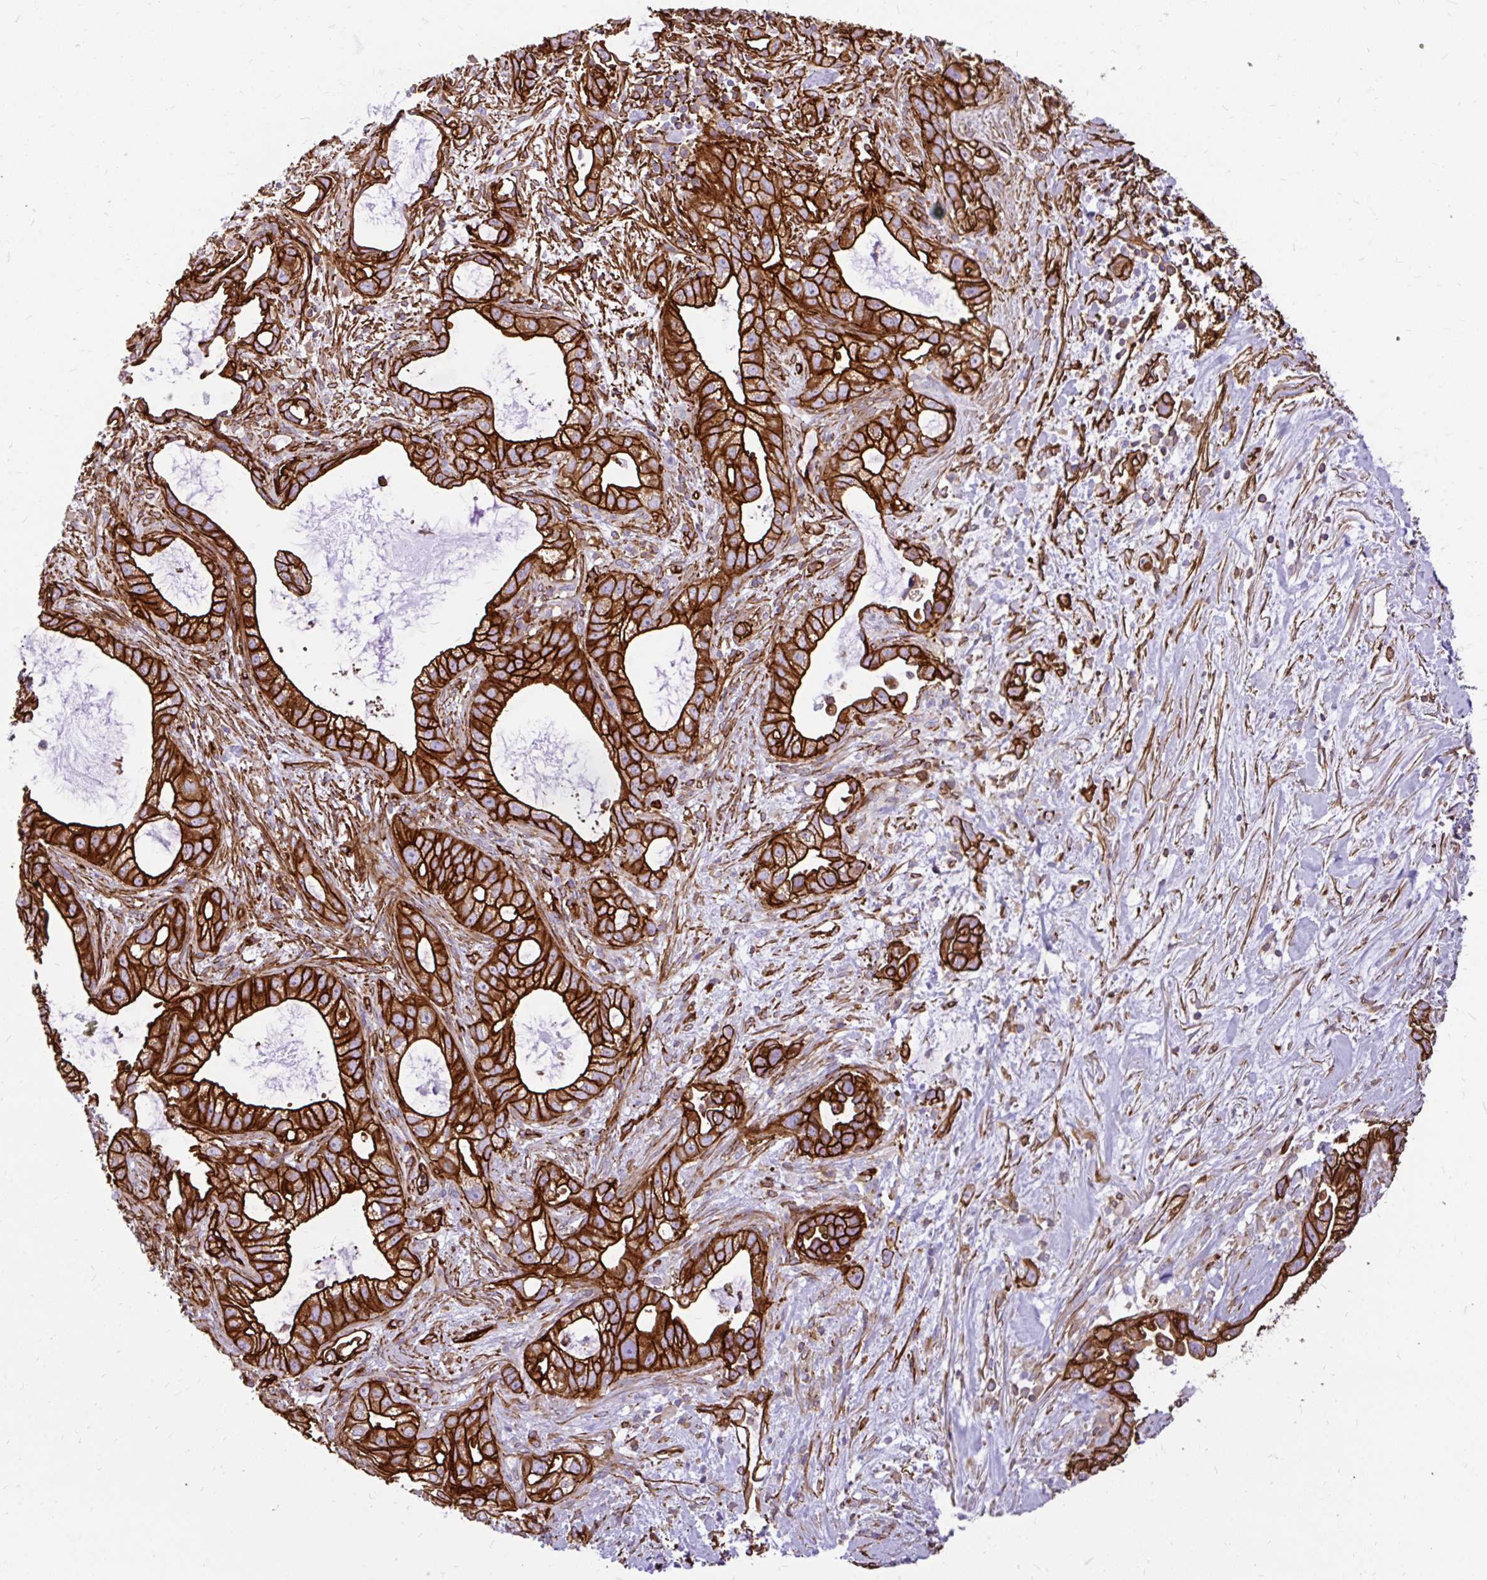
{"staining": {"intensity": "strong", "quantity": ">75%", "location": "cytoplasmic/membranous"}, "tissue": "pancreatic cancer", "cell_type": "Tumor cells", "image_type": "cancer", "snomed": [{"axis": "morphology", "description": "Adenocarcinoma, NOS"}, {"axis": "topography", "description": "Pancreas"}], "caption": "A high amount of strong cytoplasmic/membranous expression is present in about >75% of tumor cells in pancreatic adenocarcinoma tissue. Using DAB (3,3'-diaminobenzidine) (brown) and hematoxylin (blue) stains, captured at high magnification using brightfield microscopy.", "gene": "MAP1LC3B", "patient": {"sex": "male", "age": 70}}